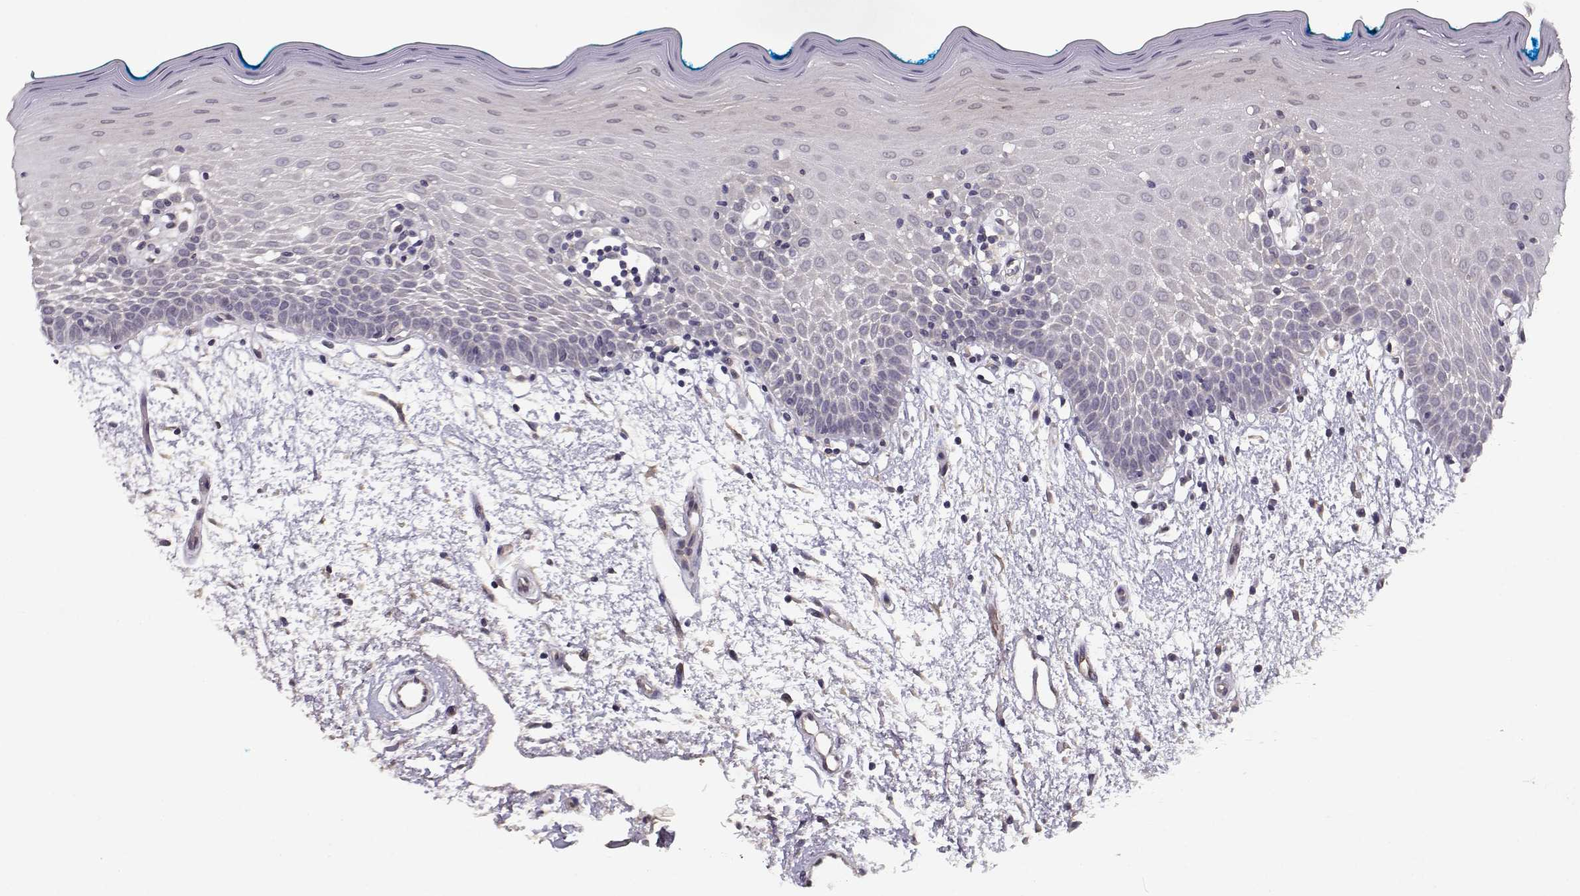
{"staining": {"intensity": "negative", "quantity": "none", "location": "none"}, "tissue": "oral mucosa", "cell_type": "Squamous epithelial cells", "image_type": "normal", "snomed": [{"axis": "morphology", "description": "Normal tissue, NOS"}, {"axis": "morphology", "description": "Squamous cell carcinoma, NOS"}, {"axis": "topography", "description": "Oral tissue"}, {"axis": "topography", "description": "Head-Neck"}], "caption": "A high-resolution photomicrograph shows IHC staining of normal oral mucosa, which reveals no significant positivity in squamous epithelial cells. (DAB (3,3'-diaminobenzidine) IHC visualized using brightfield microscopy, high magnification).", "gene": "BMX", "patient": {"sex": "female", "age": 75}}